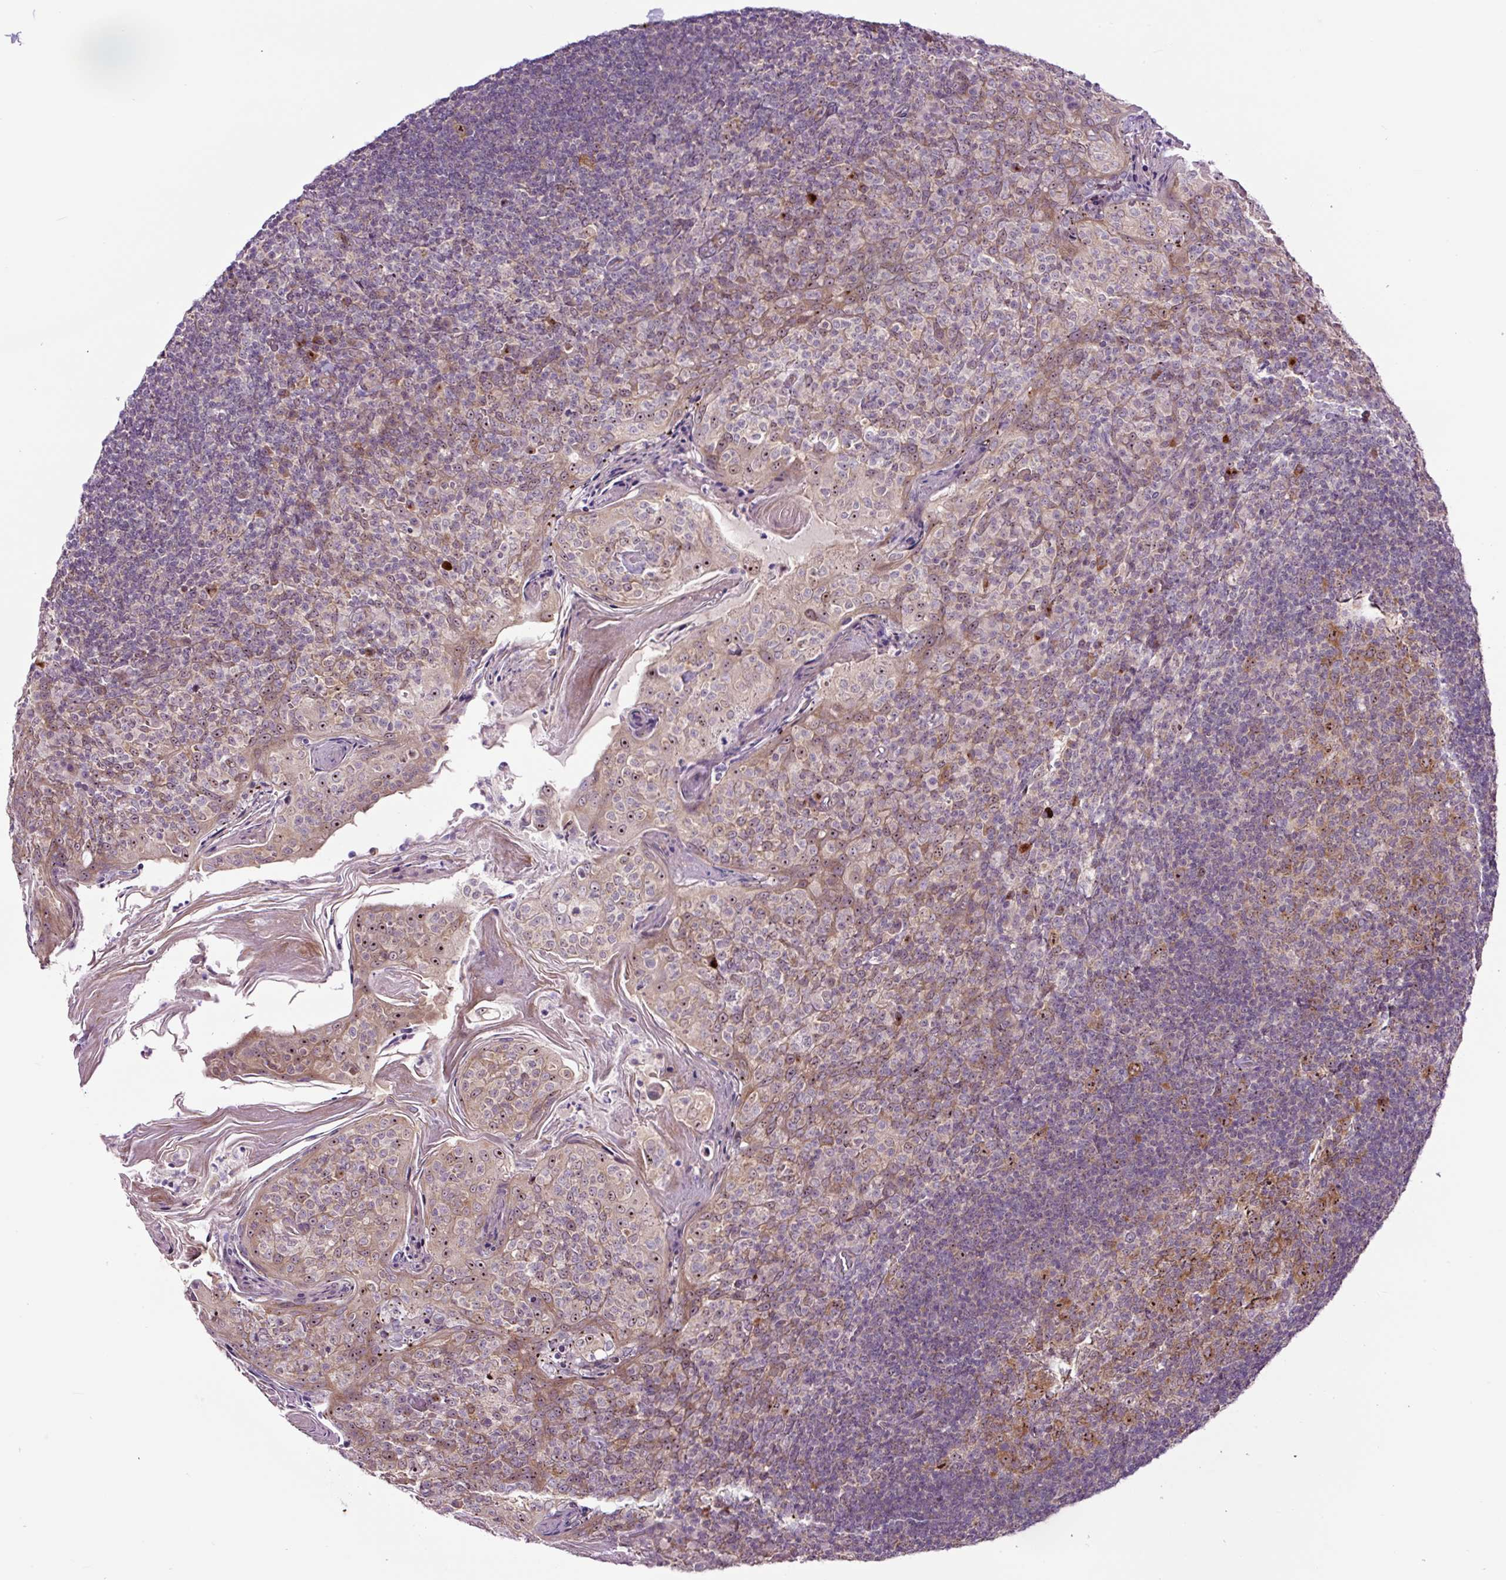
{"staining": {"intensity": "negative", "quantity": "none", "location": "none"}, "tissue": "tonsil", "cell_type": "Germinal center cells", "image_type": "normal", "snomed": [{"axis": "morphology", "description": "Normal tissue, NOS"}, {"axis": "topography", "description": "Tonsil"}], "caption": "Germinal center cells show no significant protein expression in benign tonsil. (Immunohistochemistry (ihc), brightfield microscopy, high magnification).", "gene": "NOM1", "patient": {"sex": "female", "age": 10}}